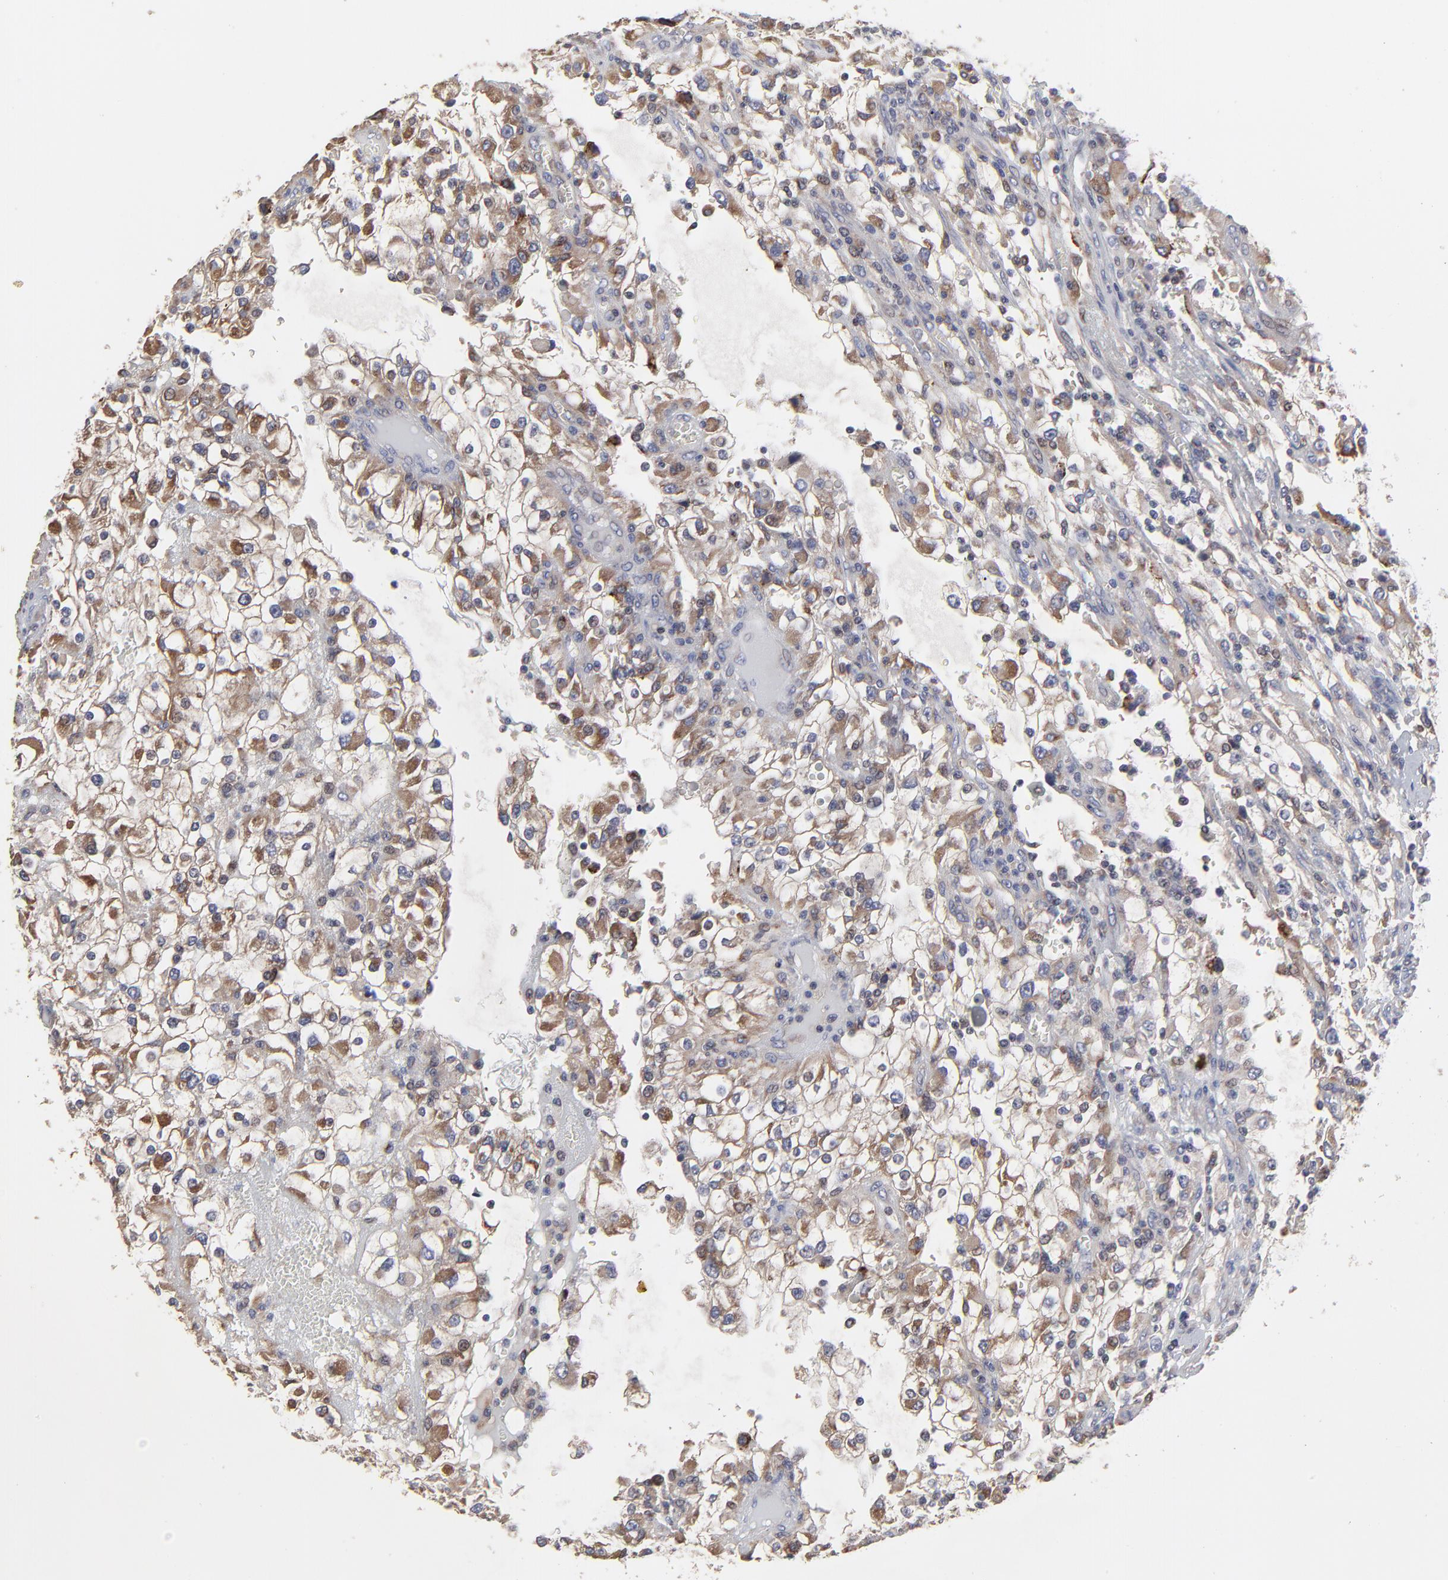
{"staining": {"intensity": "moderate", "quantity": ">75%", "location": "cytoplasmic/membranous"}, "tissue": "renal cancer", "cell_type": "Tumor cells", "image_type": "cancer", "snomed": [{"axis": "morphology", "description": "Adenocarcinoma, NOS"}, {"axis": "topography", "description": "Kidney"}], "caption": "Human adenocarcinoma (renal) stained for a protein (brown) reveals moderate cytoplasmic/membranous positive staining in about >75% of tumor cells.", "gene": "ELP2", "patient": {"sex": "female", "age": 52}}